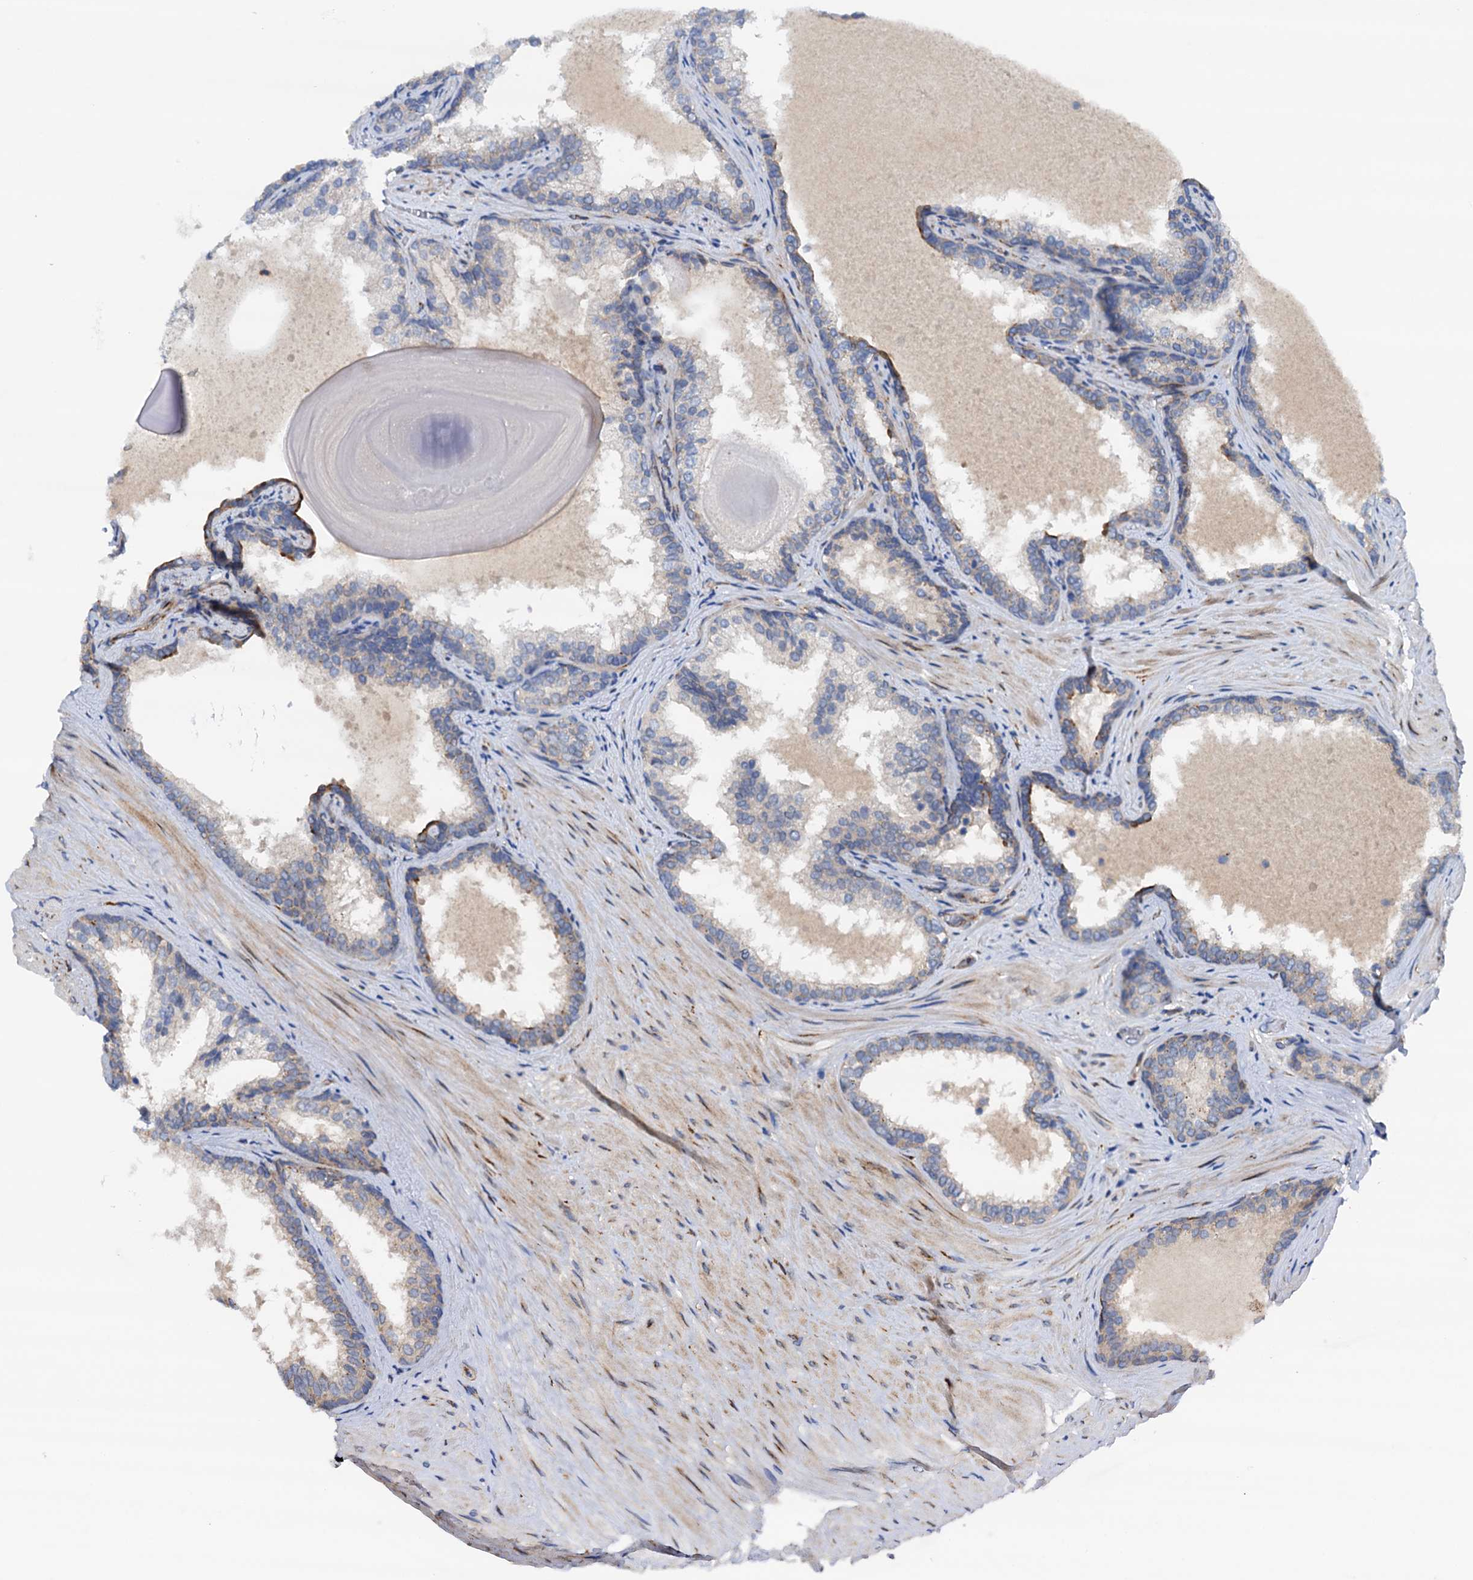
{"staining": {"intensity": "weak", "quantity": "<25%", "location": "cytoplasmic/membranous"}, "tissue": "prostate cancer", "cell_type": "Tumor cells", "image_type": "cancer", "snomed": [{"axis": "morphology", "description": "Adenocarcinoma, High grade"}, {"axis": "topography", "description": "Prostate"}], "caption": "DAB immunohistochemical staining of human prostate cancer reveals no significant staining in tumor cells.", "gene": "RASSF9", "patient": {"sex": "male", "age": 65}}